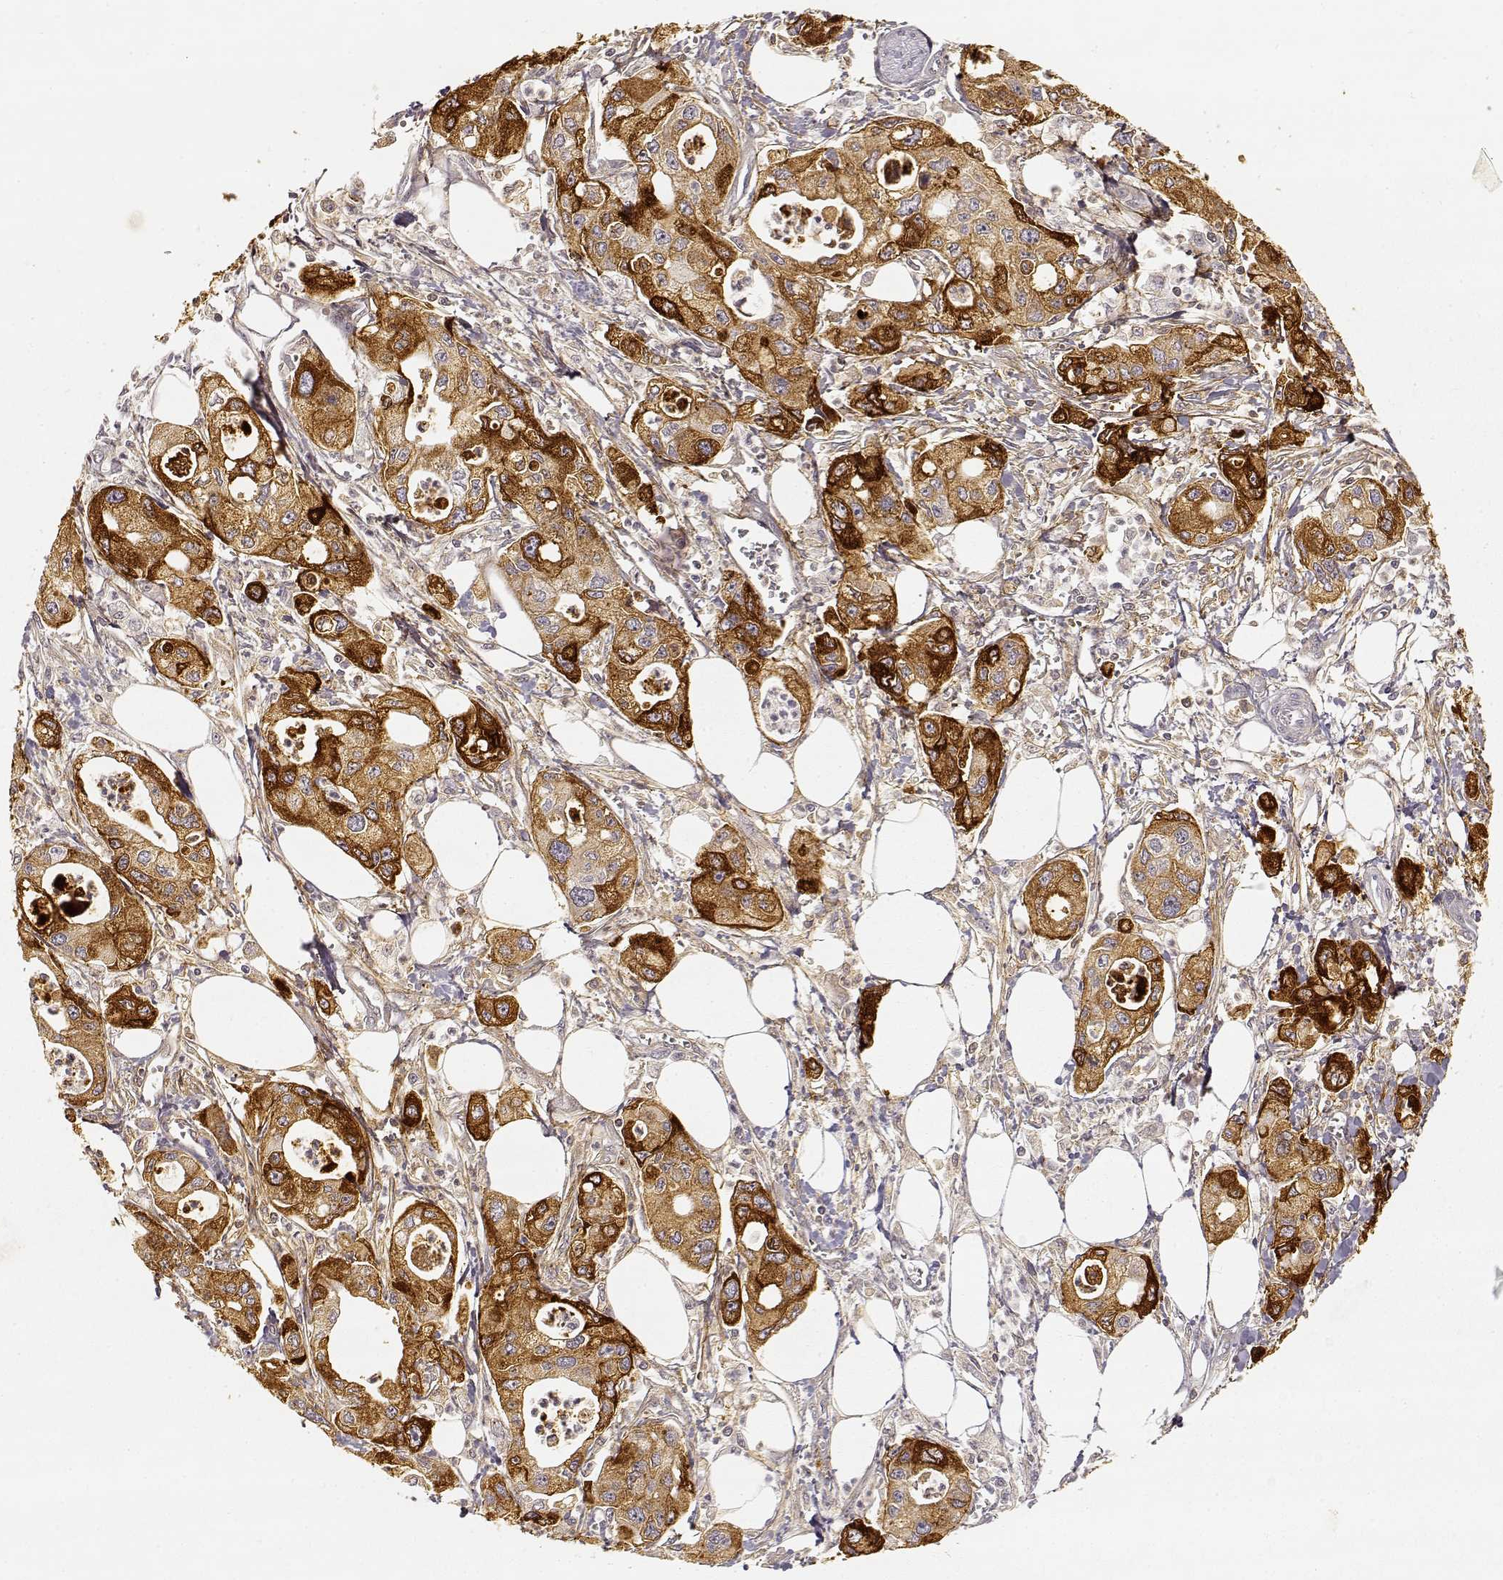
{"staining": {"intensity": "strong", "quantity": ">75%", "location": "cytoplasmic/membranous"}, "tissue": "pancreatic cancer", "cell_type": "Tumor cells", "image_type": "cancer", "snomed": [{"axis": "morphology", "description": "Adenocarcinoma, NOS"}, {"axis": "topography", "description": "Pancreas"}], "caption": "Protein staining reveals strong cytoplasmic/membranous expression in about >75% of tumor cells in pancreatic cancer.", "gene": "LAMC2", "patient": {"sex": "male", "age": 70}}